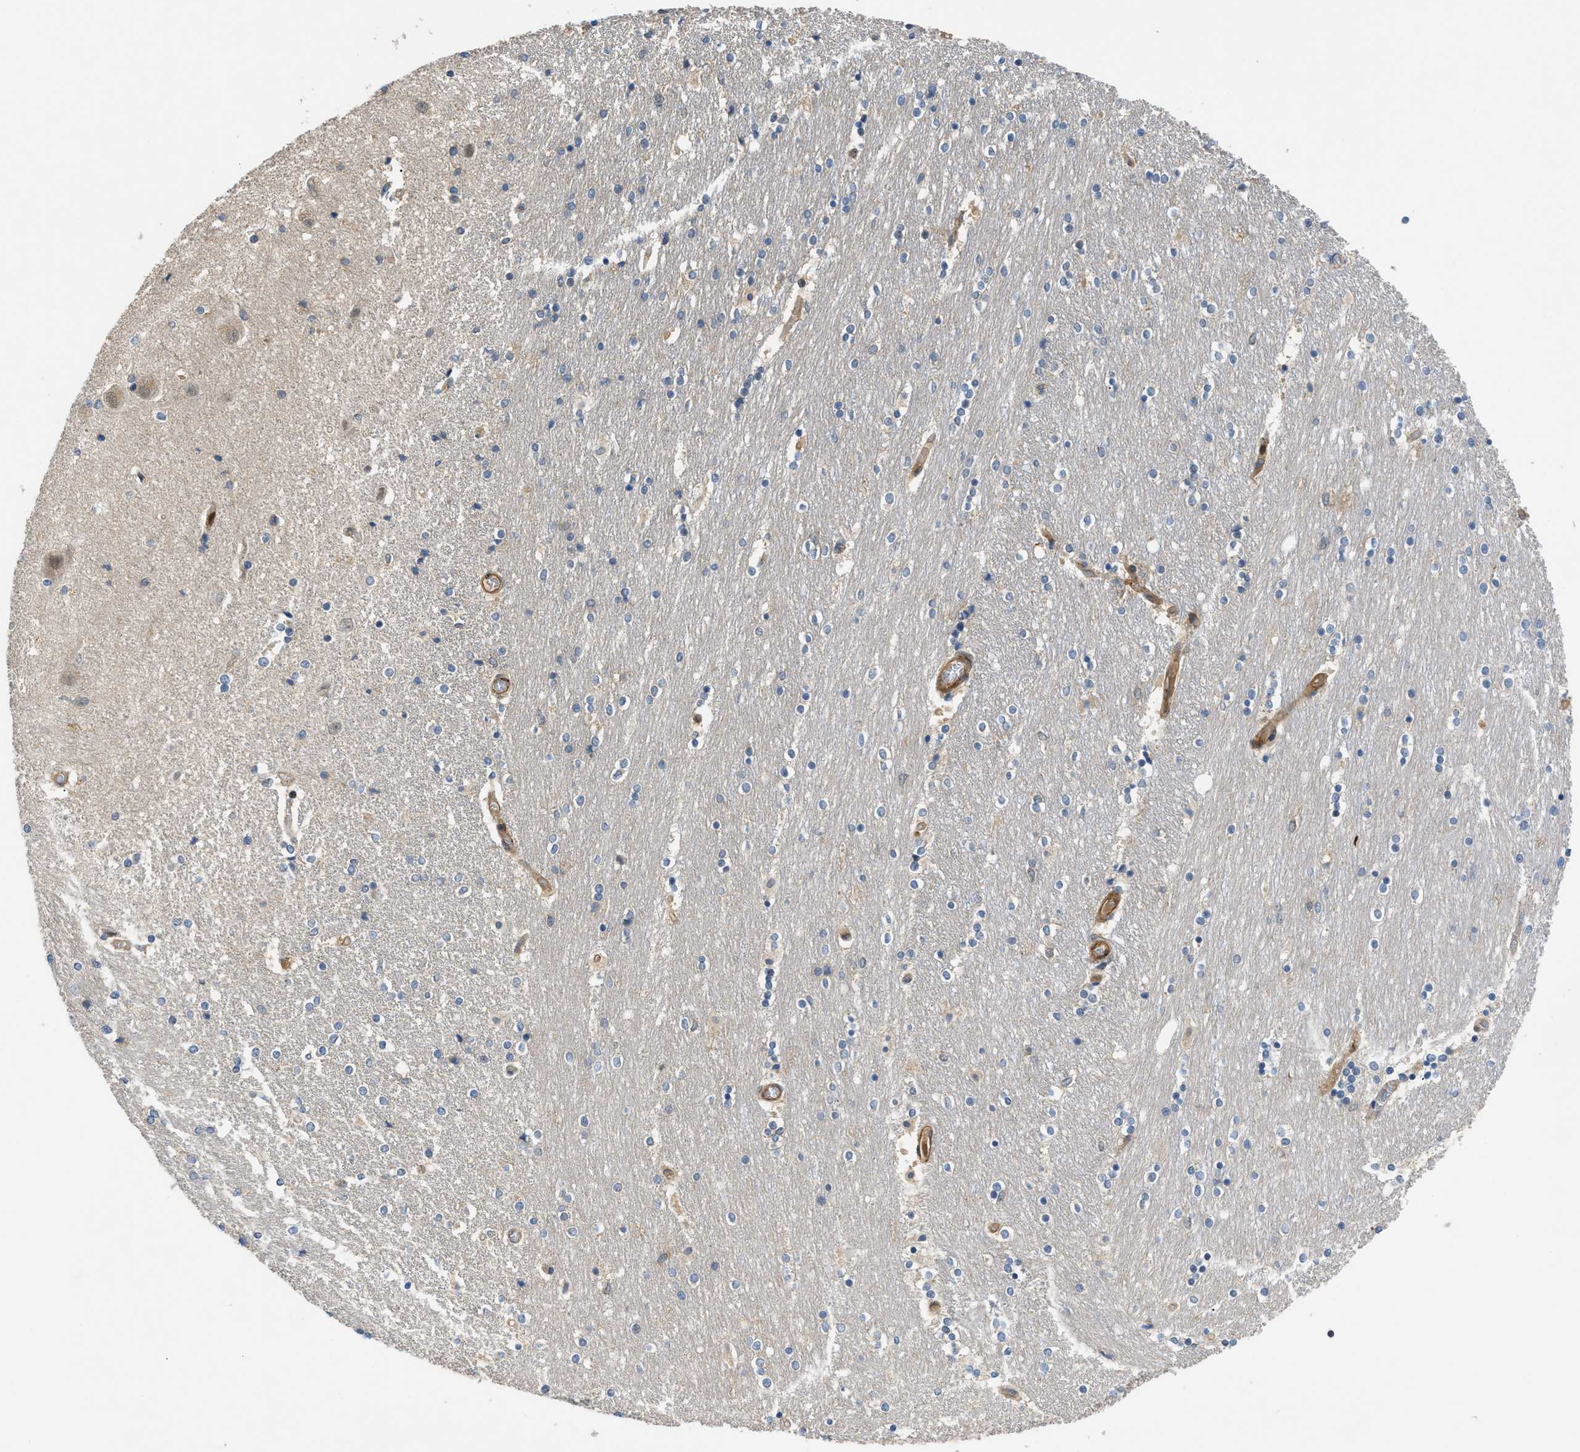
{"staining": {"intensity": "moderate", "quantity": "<25%", "location": "none"}, "tissue": "caudate", "cell_type": "Glial cells", "image_type": "normal", "snomed": [{"axis": "morphology", "description": "Normal tissue, NOS"}, {"axis": "topography", "description": "Lateral ventricle wall"}], "caption": "An image showing moderate None expression in approximately <25% of glial cells in normal caudate, as visualized by brown immunohistochemical staining.", "gene": "TRAK2", "patient": {"sex": "female", "age": 54}}